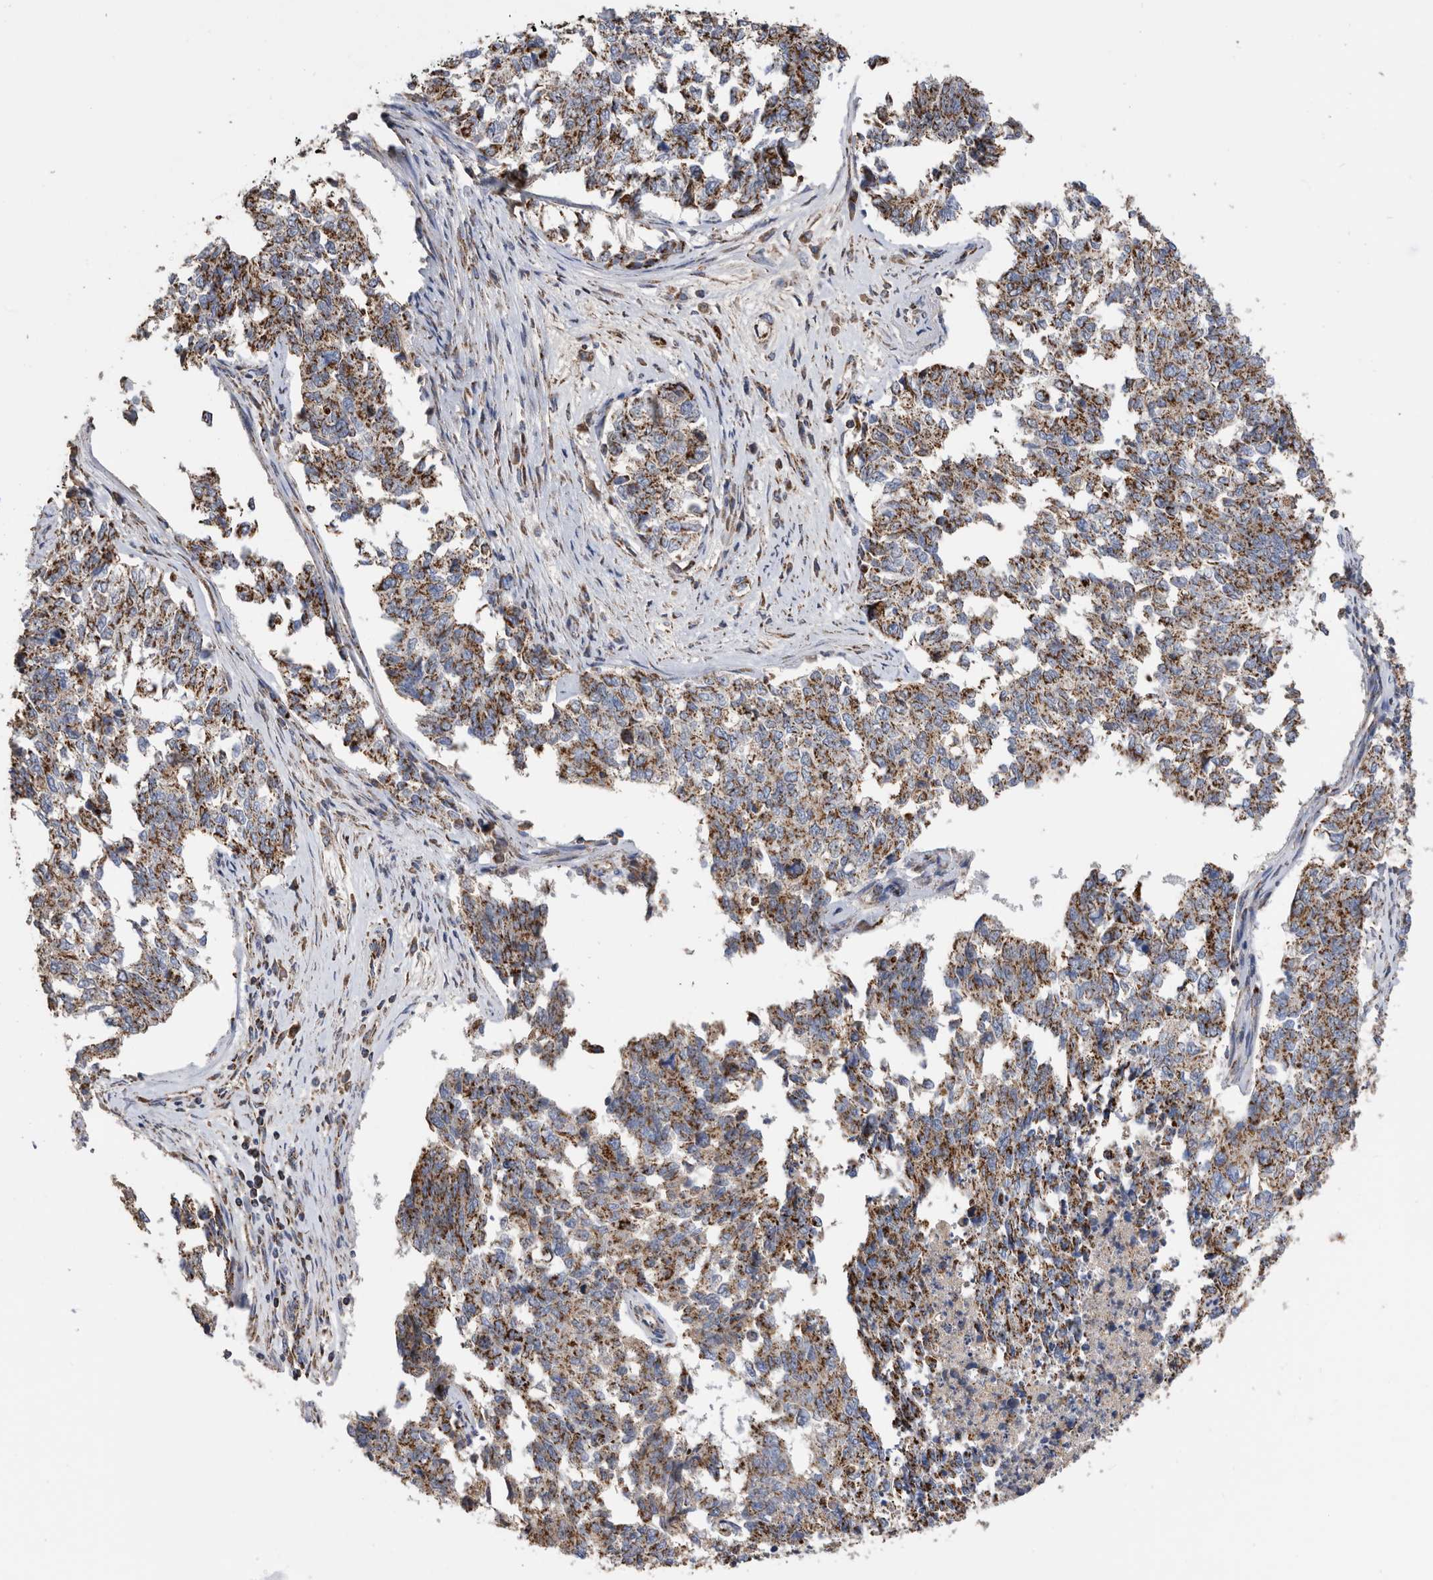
{"staining": {"intensity": "strong", "quantity": "25%-75%", "location": "cytoplasmic/membranous"}, "tissue": "cervical cancer", "cell_type": "Tumor cells", "image_type": "cancer", "snomed": [{"axis": "morphology", "description": "Squamous cell carcinoma, NOS"}, {"axis": "topography", "description": "Cervix"}], "caption": "The histopathology image demonstrates immunohistochemical staining of squamous cell carcinoma (cervical). There is strong cytoplasmic/membranous staining is appreciated in approximately 25%-75% of tumor cells. The protein of interest is stained brown, and the nuclei are stained in blue (DAB (3,3'-diaminobenzidine) IHC with brightfield microscopy, high magnification).", "gene": "WFDC1", "patient": {"sex": "female", "age": 63}}